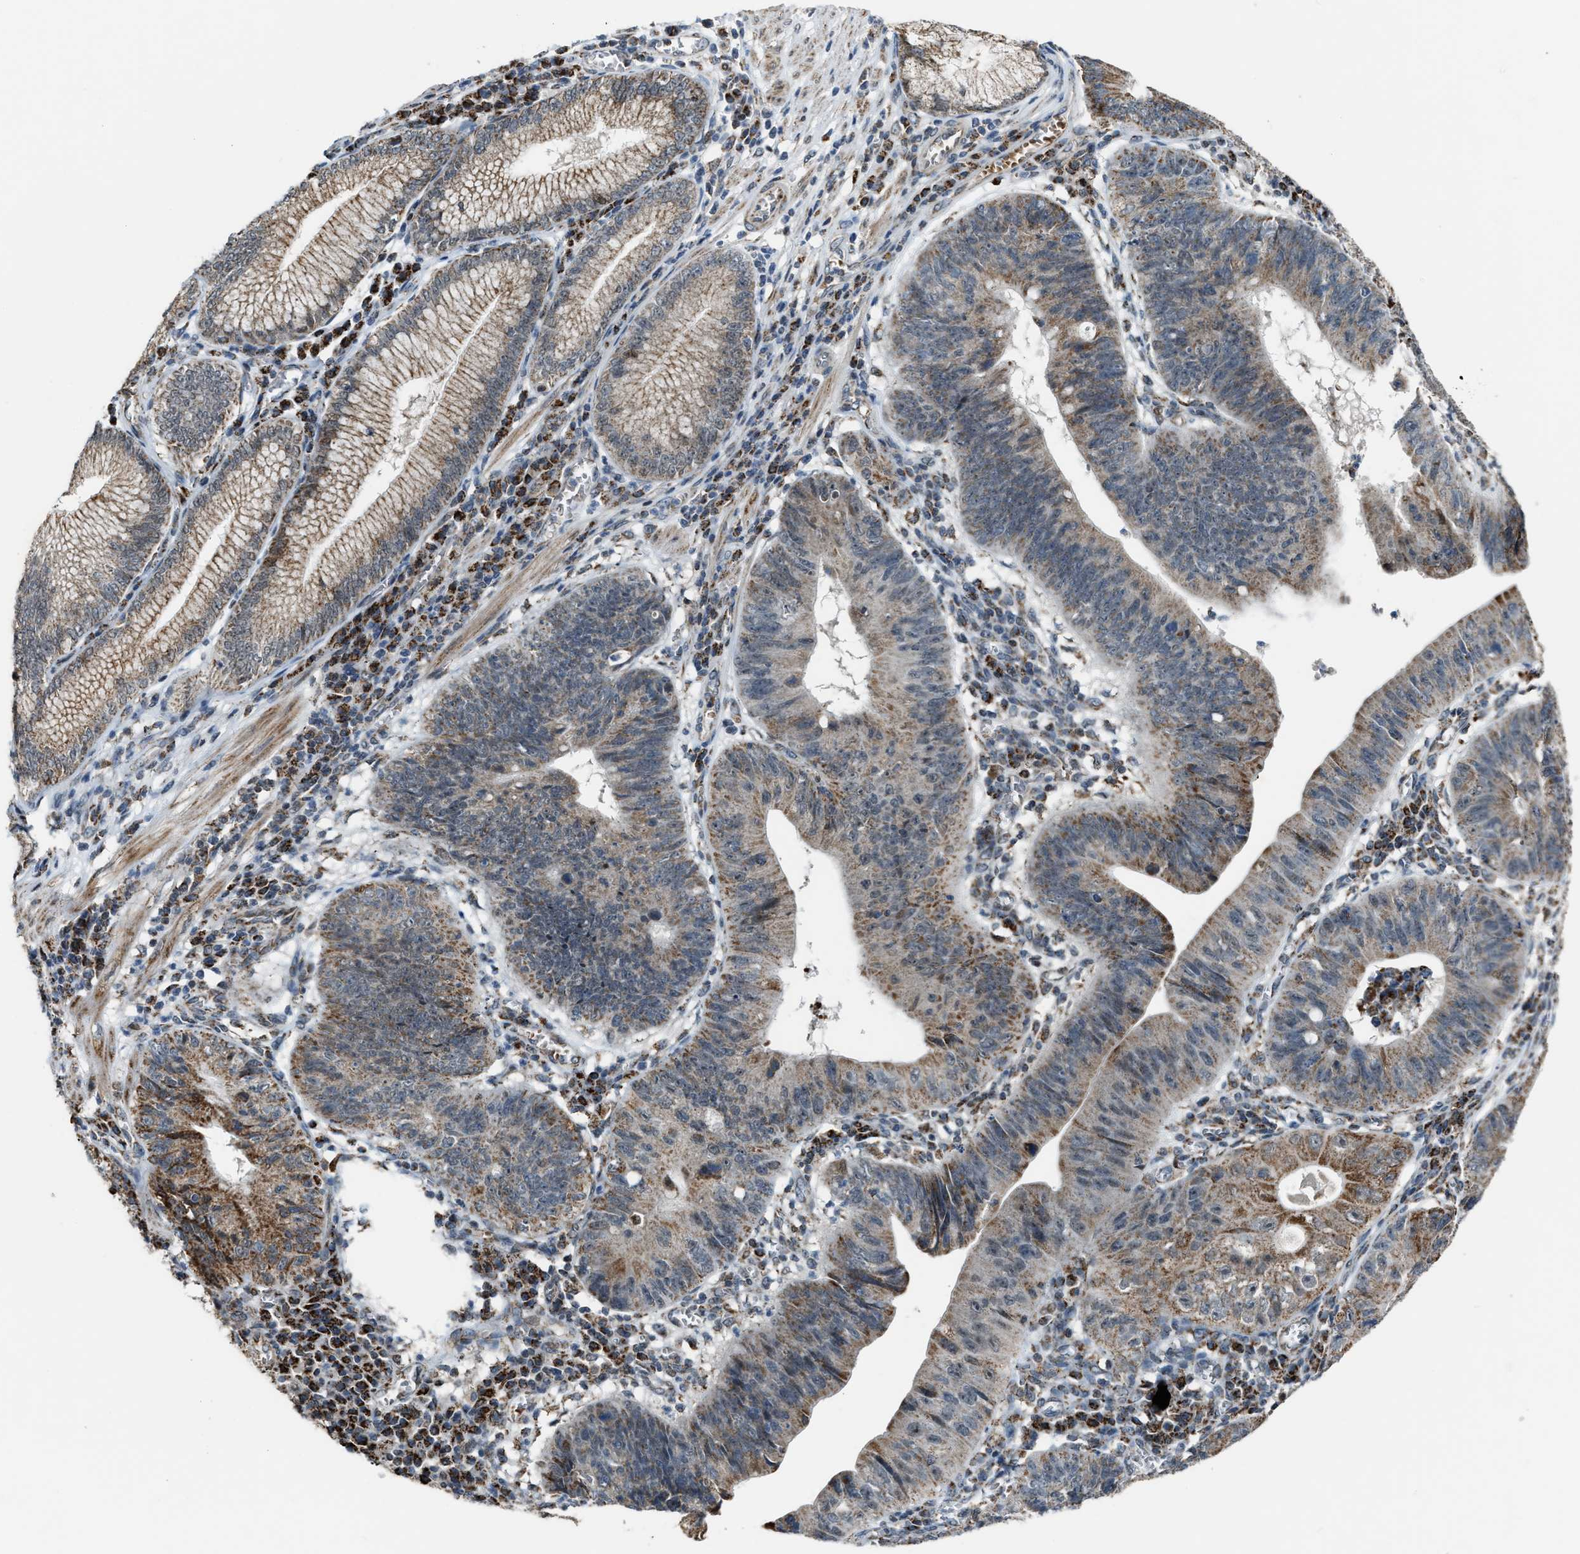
{"staining": {"intensity": "moderate", "quantity": "25%-75%", "location": "cytoplasmic/membranous"}, "tissue": "stomach cancer", "cell_type": "Tumor cells", "image_type": "cancer", "snomed": [{"axis": "morphology", "description": "Adenocarcinoma, NOS"}, {"axis": "topography", "description": "Stomach"}], "caption": "Tumor cells demonstrate medium levels of moderate cytoplasmic/membranous positivity in about 25%-75% of cells in human adenocarcinoma (stomach).", "gene": "CHN2", "patient": {"sex": "male", "age": 59}}